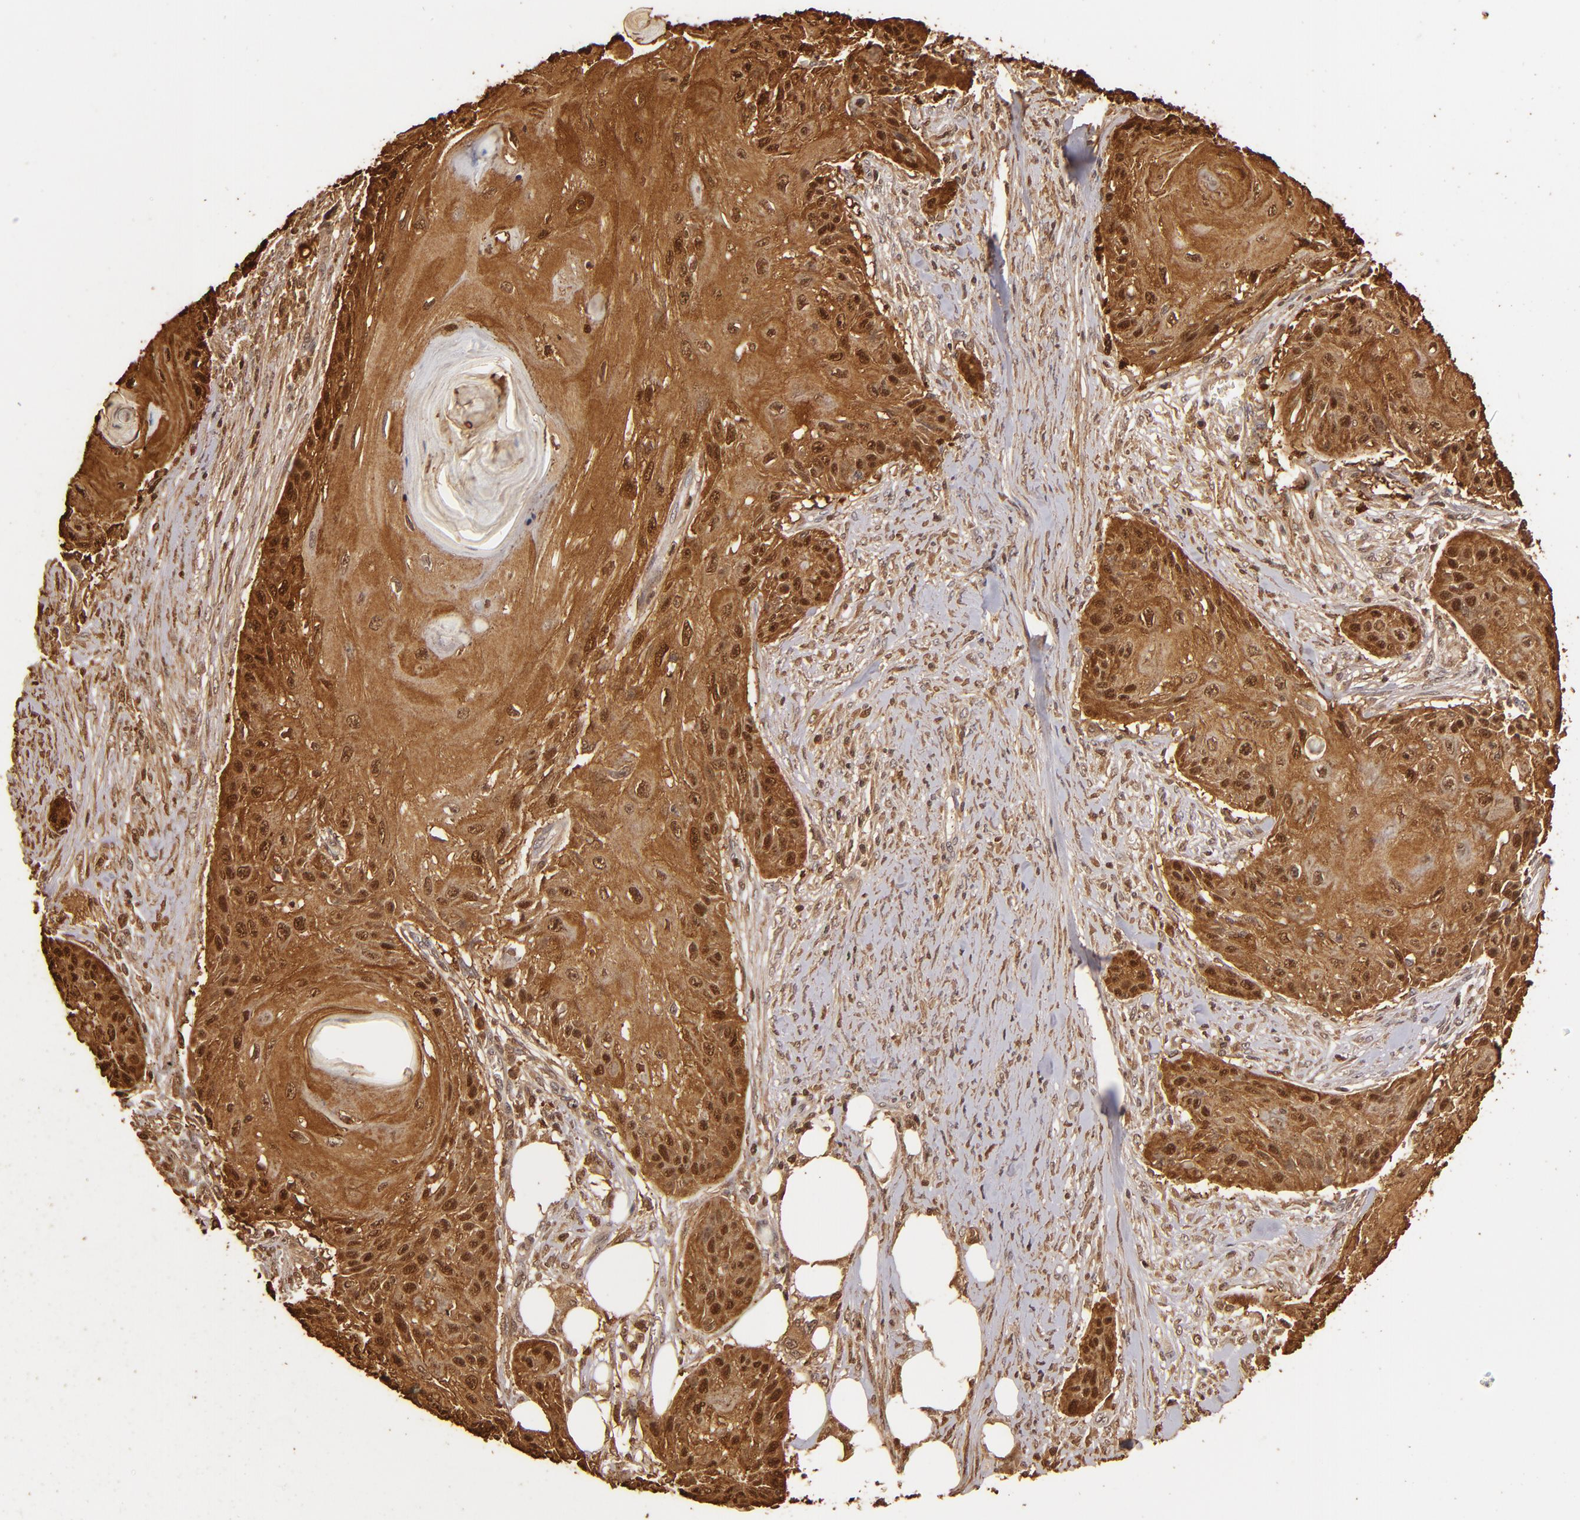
{"staining": {"intensity": "strong", "quantity": ">75%", "location": "cytoplasmic/membranous,nuclear"}, "tissue": "skin cancer", "cell_type": "Tumor cells", "image_type": "cancer", "snomed": [{"axis": "morphology", "description": "Squamous cell carcinoma, NOS"}, {"axis": "topography", "description": "Skin"}], "caption": "Skin cancer was stained to show a protein in brown. There is high levels of strong cytoplasmic/membranous and nuclear expression in about >75% of tumor cells.", "gene": "S100A2", "patient": {"sex": "female", "age": 88}}